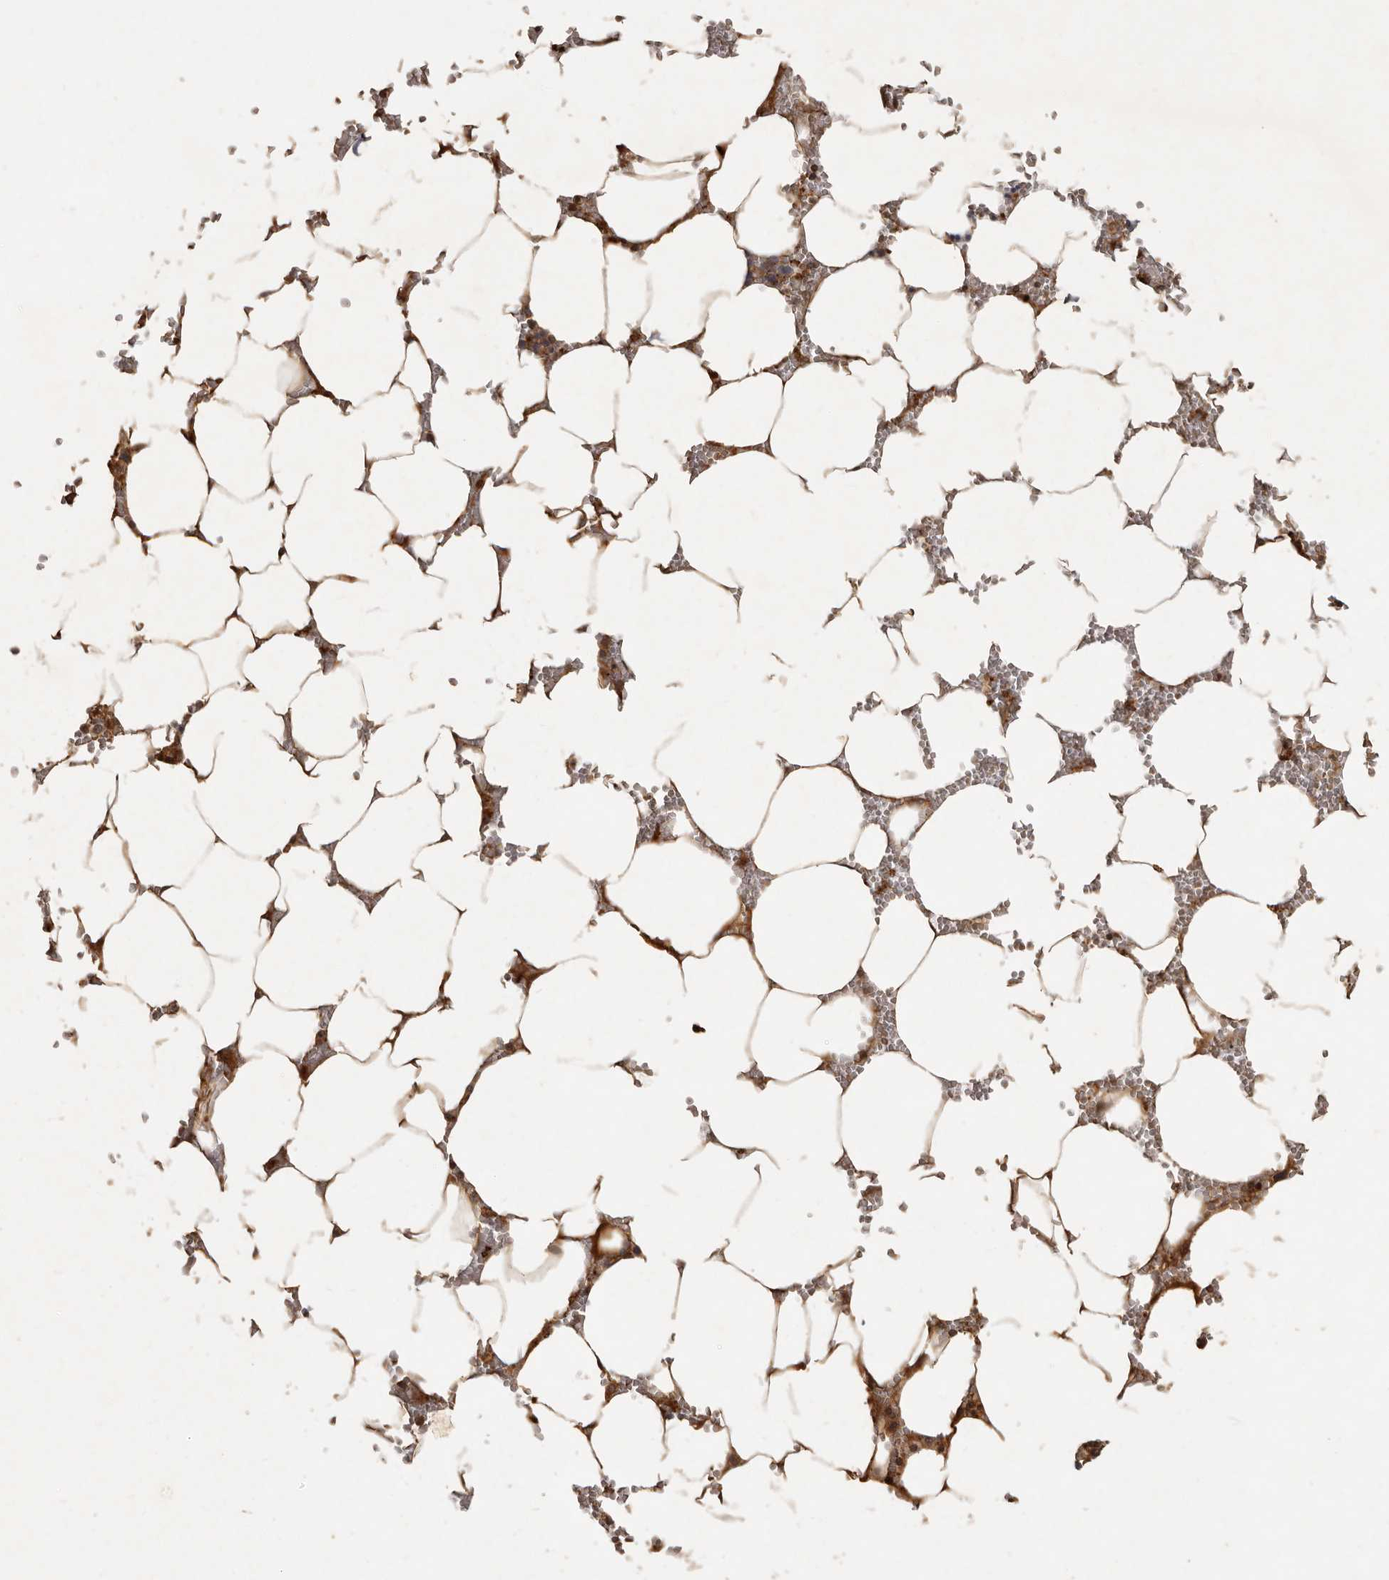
{"staining": {"intensity": "moderate", "quantity": ">75%", "location": "cytoplasmic/membranous"}, "tissue": "bone marrow", "cell_type": "Hematopoietic cells", "image_type": "normal", "snomed": [{"axis": "morphology", "description": "Normal tissue, NOS"}, {"axis": "topography", "description": "Bone marrow"}], "caption": "Bone marrow stained with a brown dye exhibits moderate cytoplasmic/membranous positive staining in approximately >75% of hematopoietic cells.", "gene": "SEMA3A", "patient": {"sex": "male", "age": 70}}